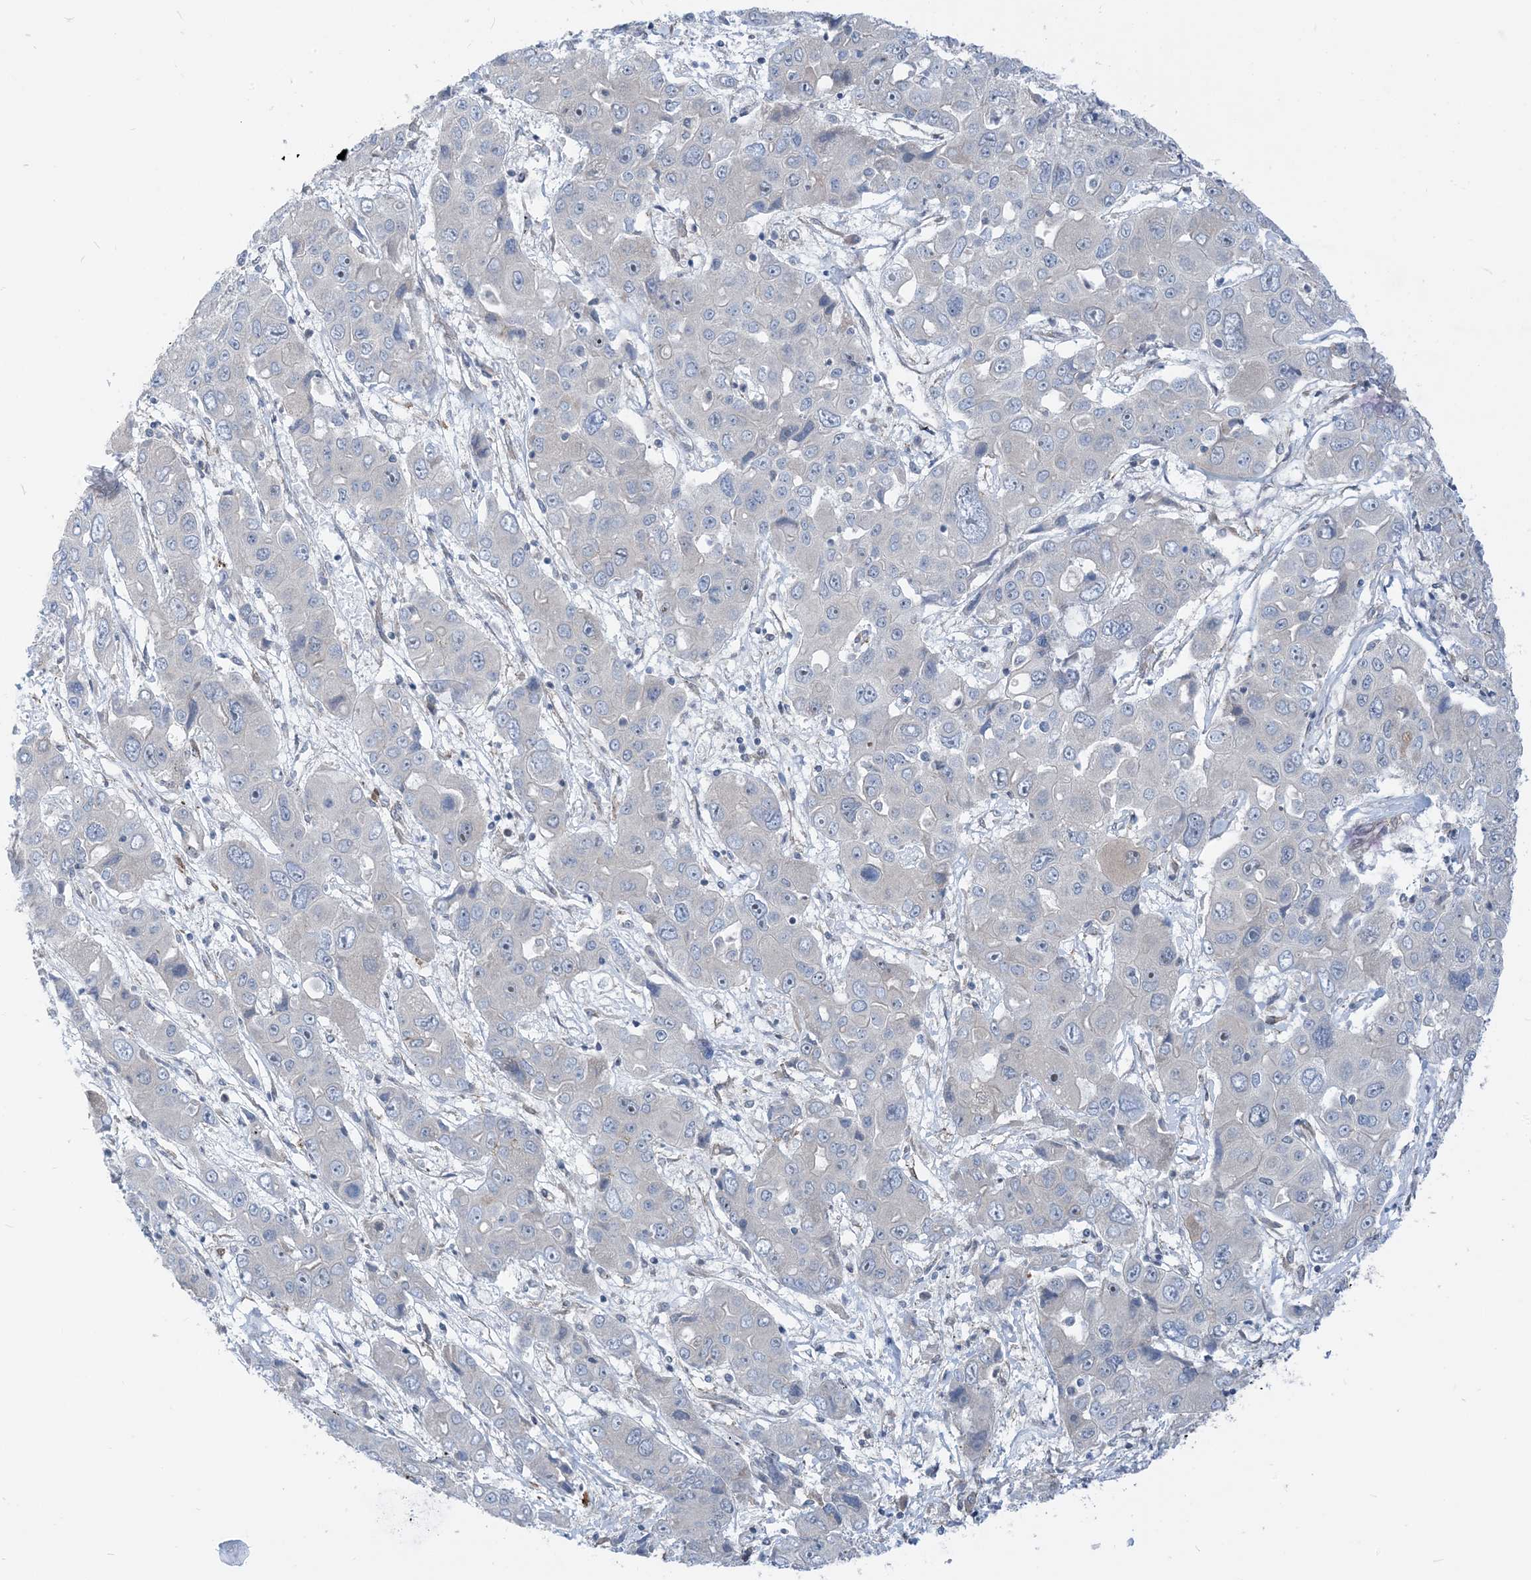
{"staining": {"intensity": "negative", "quantity": "none", "location": "none"}, "tissue": "liver cancer", "cell_type": "Tumor cells", "image_type": "cancer", "snomed": [{"axis": "morphology", "description": "Cholangiocarcinoma"}, {"axis": "topography", "description": "Liver"}], "caption": "Liver cancer (cholangiocarcinoma) stained for a protein using immunohistochemistry demonstrates no staining tumor cells.", "gene": "PLEKHA3", "patient": {"sex": "male", "age": 67}}